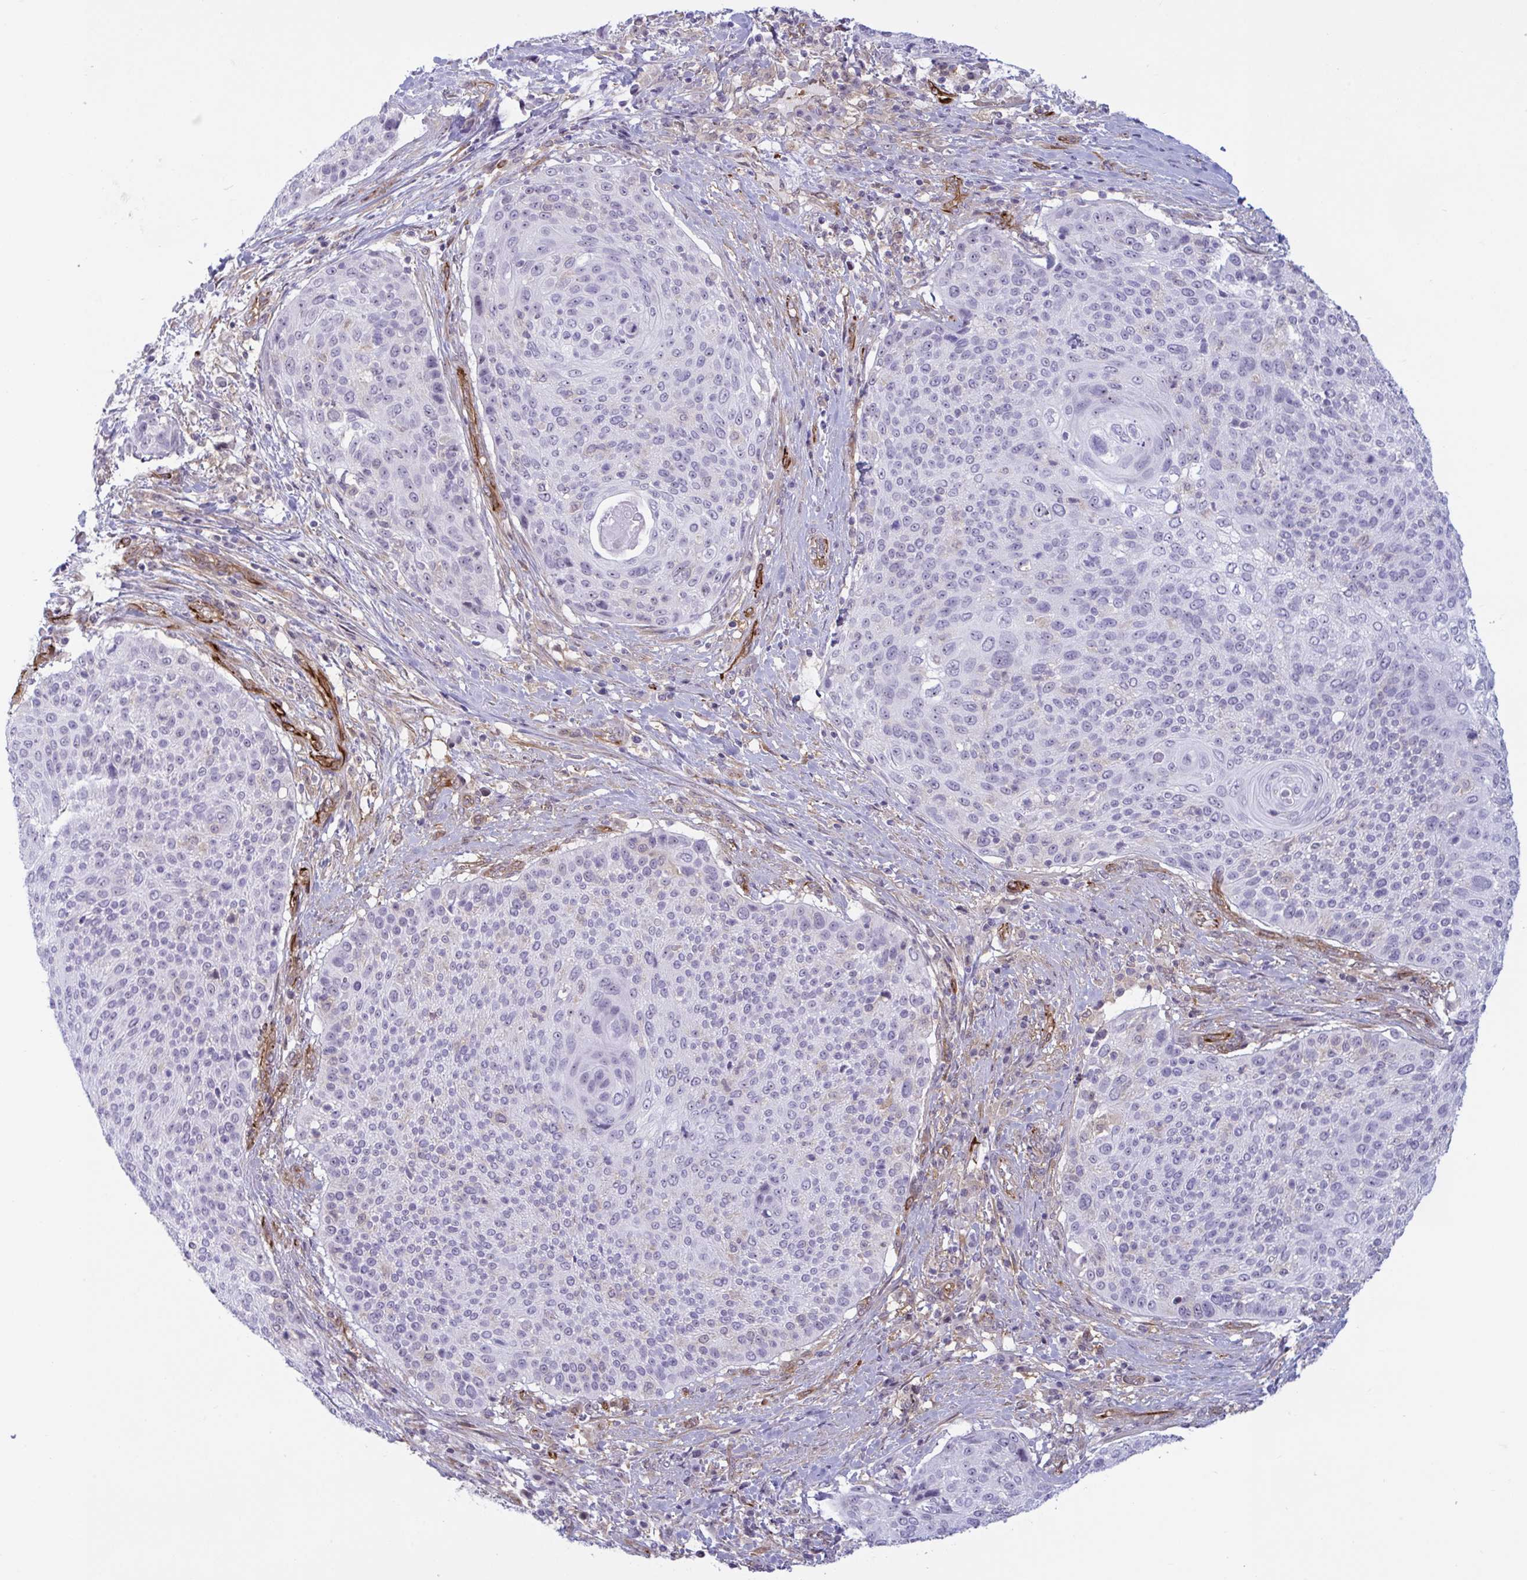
{"staining": {"intensity": "negative", "quantity": "none", "location": "none"}, "tissue": "cervical cancer", "cell_type": "Tumor cells", "image_type": "cancer", "snomed": [{"axis": "morphology", "description": "Squamous cell carcinoma, NOS"}, {"axis": "topography", "description": "Cervix"}], "caption": "Tumor cells are negative for brown protein staining in cervical cancer (squamous cell carcinoma). (DAB immunohistochemistry visualized using brightfield microscopy, high magnification).", "gene": "PRRT4", "patient": {"sex": "female", "age": 31}}